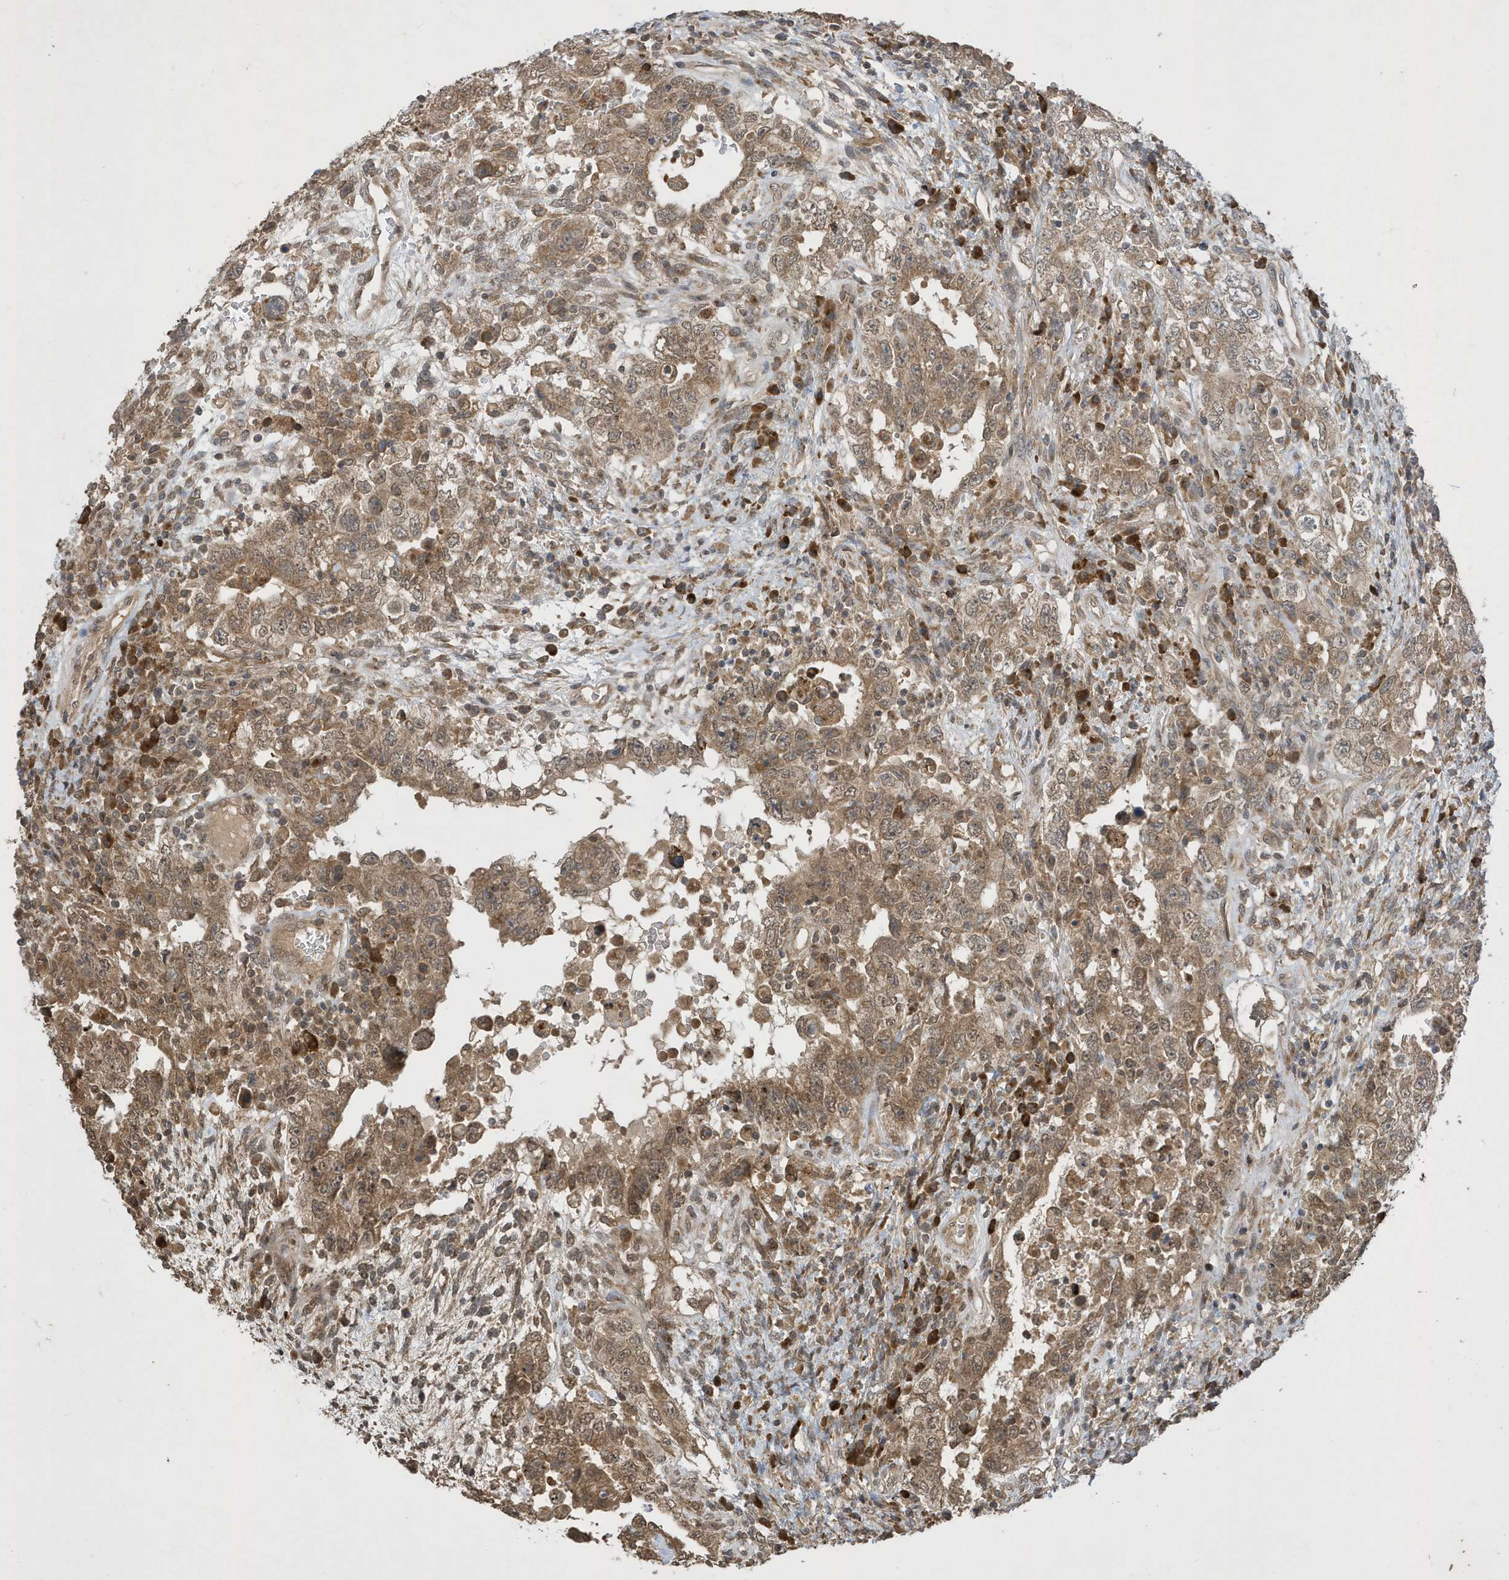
{"staining": {"intensity": "moderate", "quantity": ">75%", "location": "cytoplasmic/membranous"}, "tissue": "testis cancer", "cell_type": "Tumor cells", "image_type": "cancer", "snomed": [{"axis": "morphology", "description": "Carcinoma, Embryonal, NOS"}, {"axis": "topography", "description": "Testis"}], "caption": "Tumor cells demonstrate medium levels of moderate cytoplasmic/membranous staining in approximately >75% of cells in embryonal carcinoma (testis).", "gene": "STX10", "patient": {"sex": "male", "age": 26}}